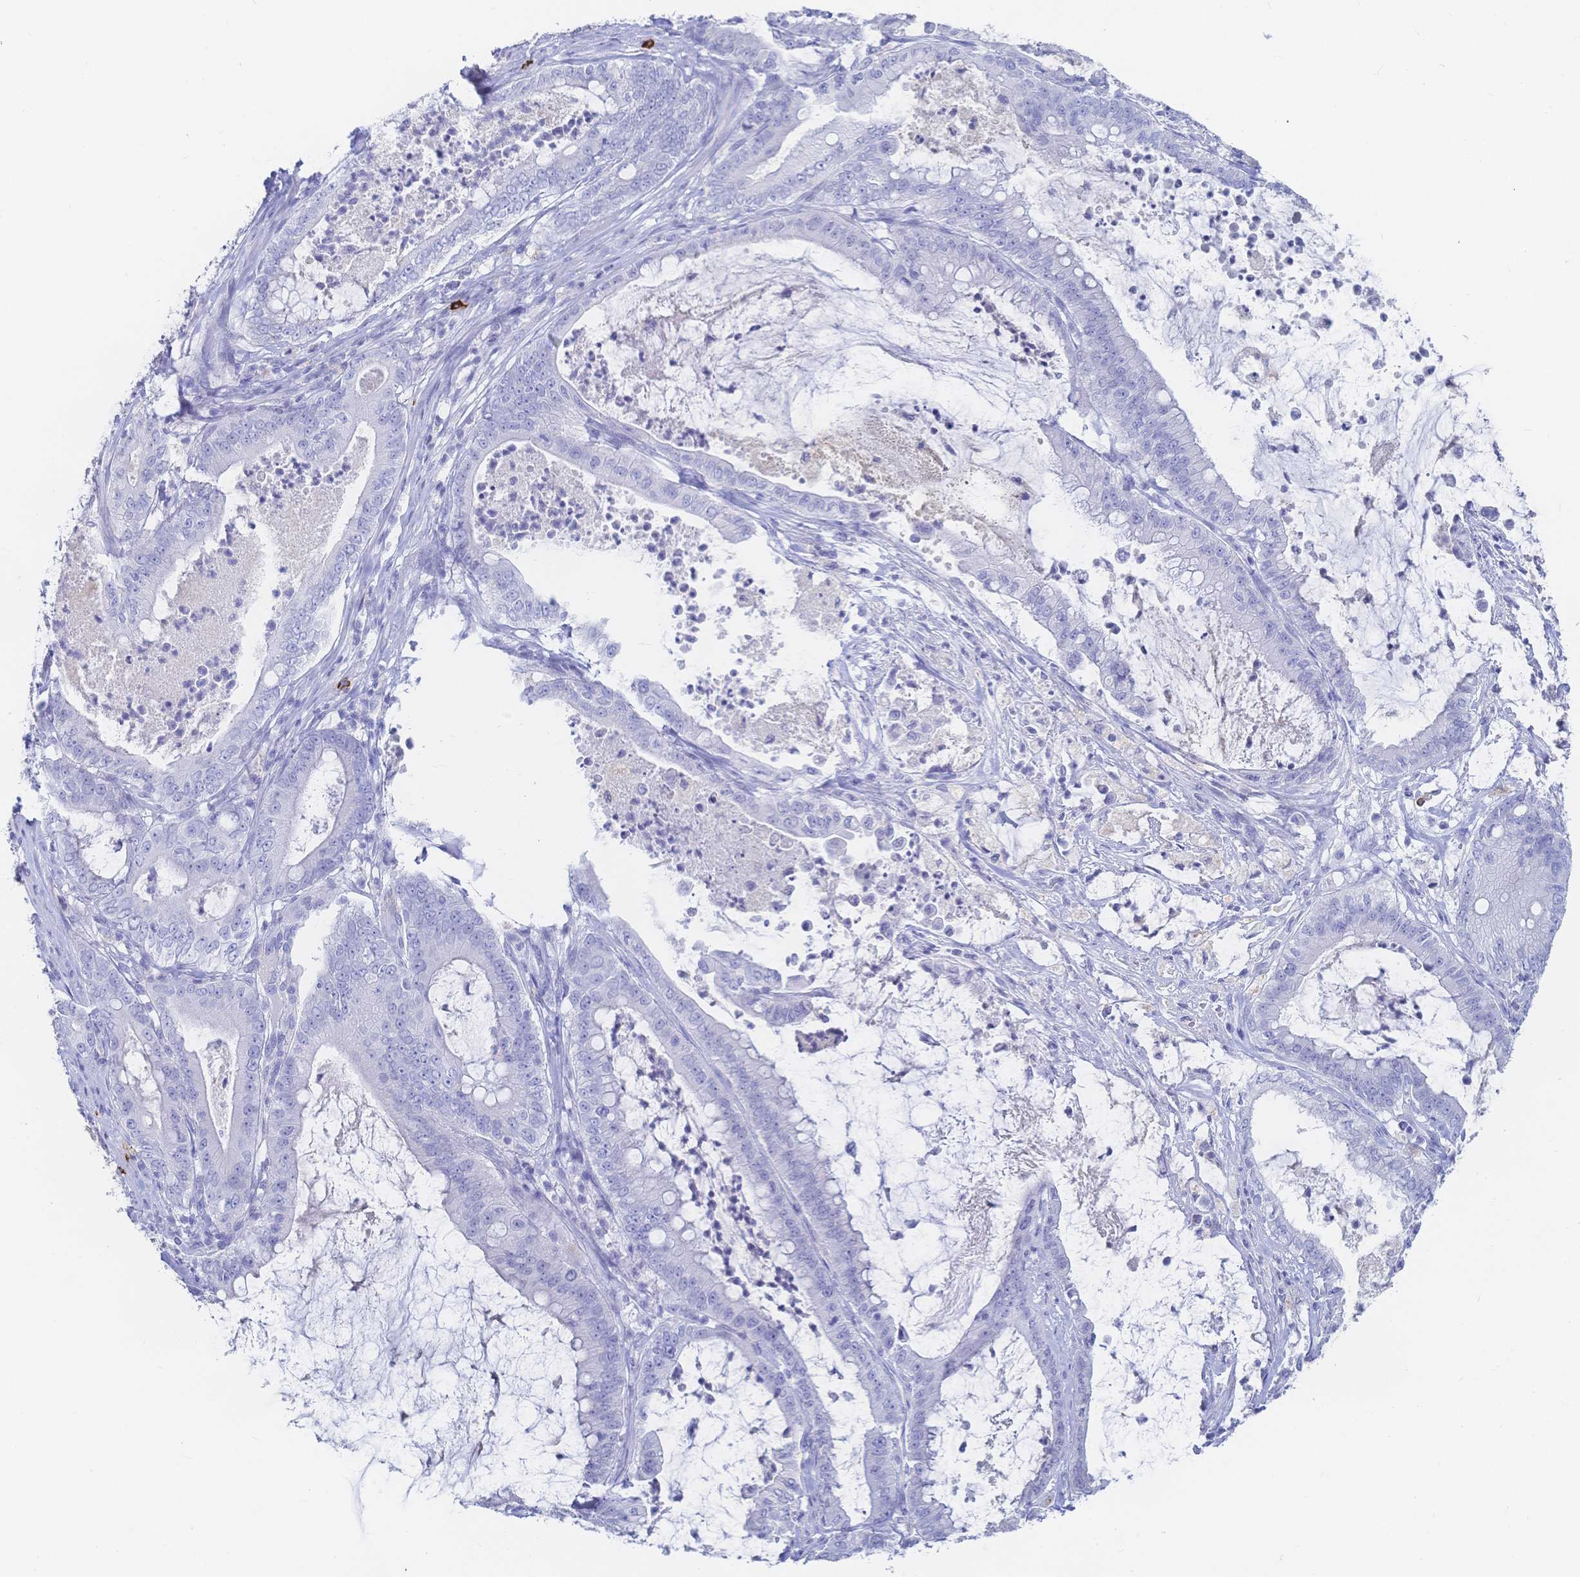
{"staining": {"intensity": "negative", "quantity": "none", "location": "none"}, "tissue": "pancreatic cancer", "cell_type": "Tumor cells", "image_type": "cancer", "snomed": [{"axis": "morphology", "description": "Adenocarcinoma, NOS"}, {"axis": "topography", "description": "Pancreas"}], "caption": "Immunohistochemistry photomicrograph of neoplastic tissue: human pancreatic cancer stained with DAB (3,3'-diaminobenzidine) displays no significant protein staining in tumor cells.", "gene": "IL2RB", "patient": {"sex": "male", "age": 71}}